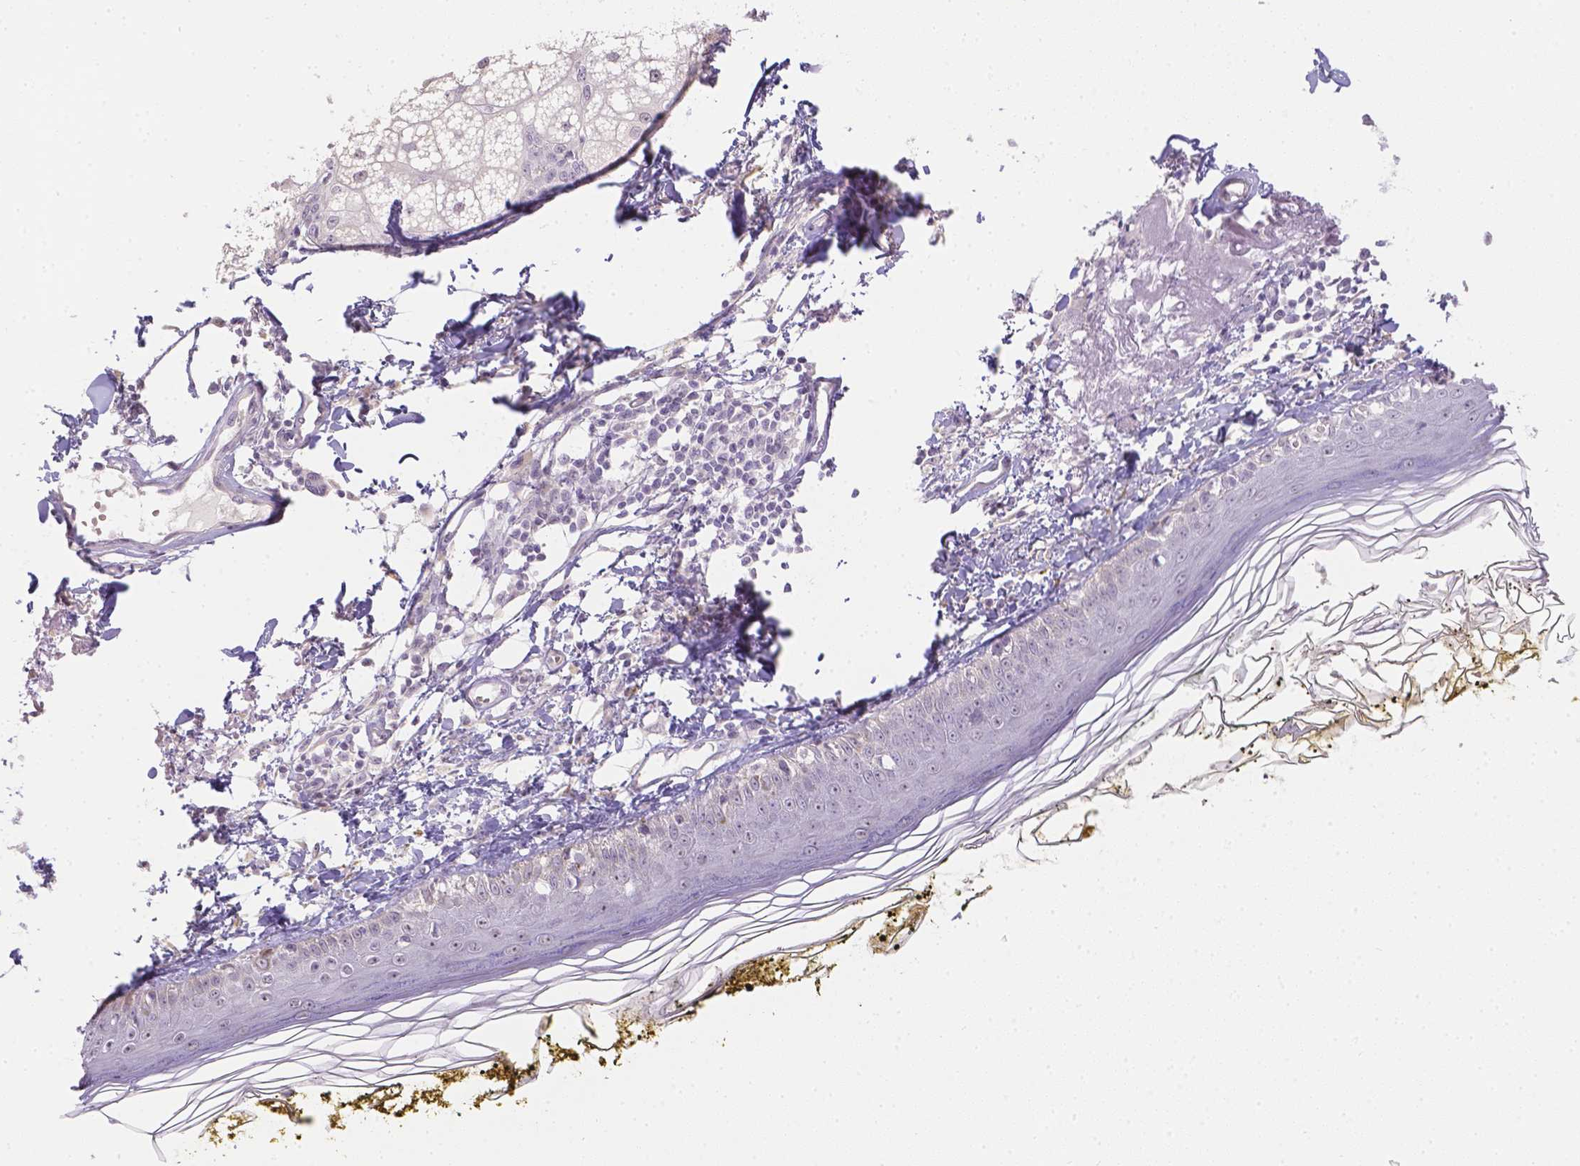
{"staining": {"intensity": "negative", "quantity": "none", "location": "none"}, "tissue": "skin", "cell_type": "Fibroblasts", "image_type": "normal", "snomed": [{"axis": "morphology", "description": "Normal tissue, NOS"}, {"axis": "topography", "description": "Skin"}], "caption": "The photomicrograph demonstrates no significant expression in fibroblasts of skin.", "gene": "ZNF280B", "patient": {"sex": "male", "age": 76}}